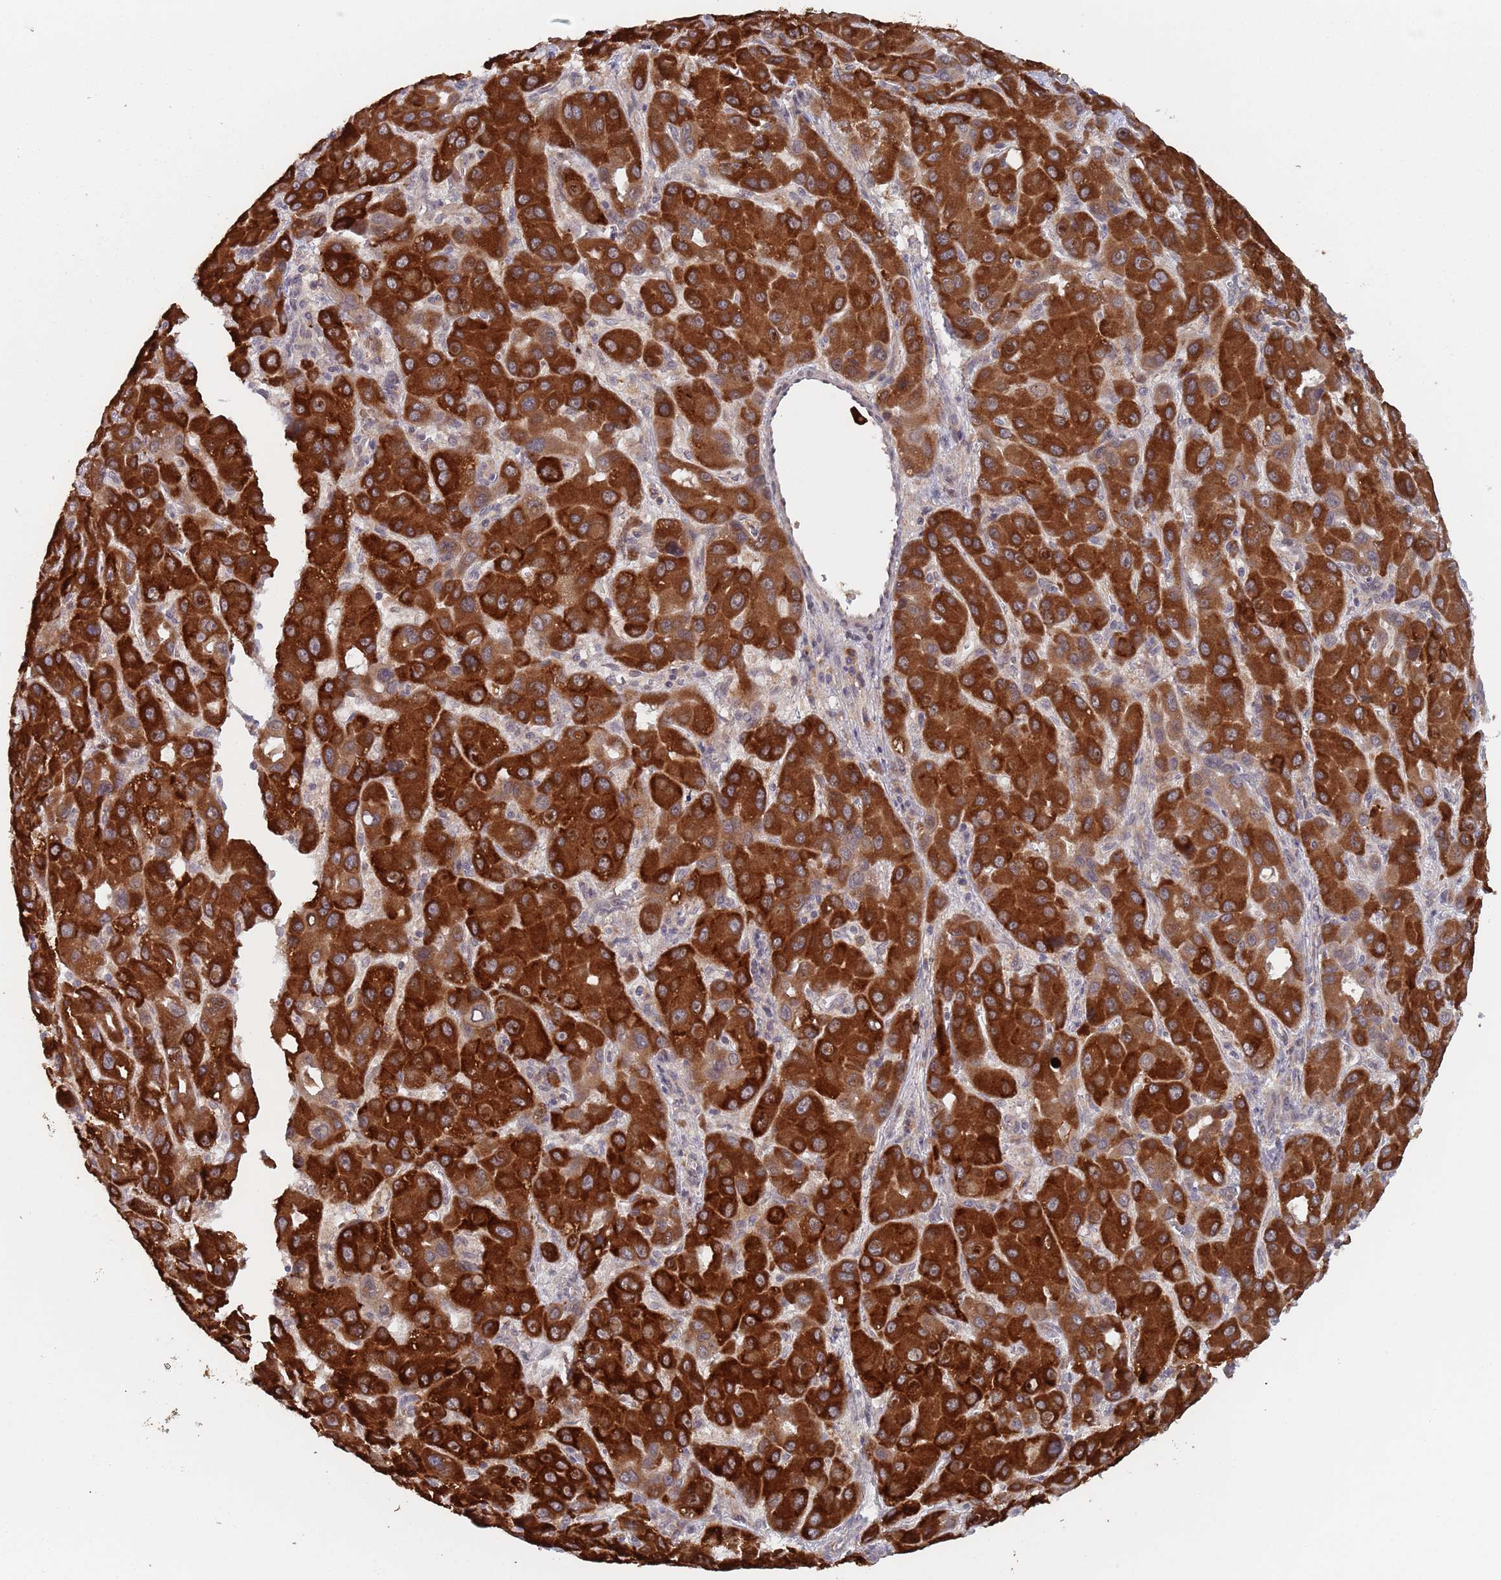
{"staining": {"intensity": "strong", "quantity": ">75%", "location": "cytoplasmic/membranous"}, "tissue": "liver cancer", "cell_type": "Tumor cells", "image_type": "cancer", "snomed": [{"axis": "morphology", "description": "Carcinoma, Hepatocellular, NOS"}, {"axis": "topography", "description": "Liver"}], "caption": "This histopathology image displays IHC staining of human liver hepatocellular carcinoma, with high strong cytoplasmic/membranous staining in about >75% of tumor cells.", "gene": "ZNF140", "patient": {"sex": "male", "age": 55}}